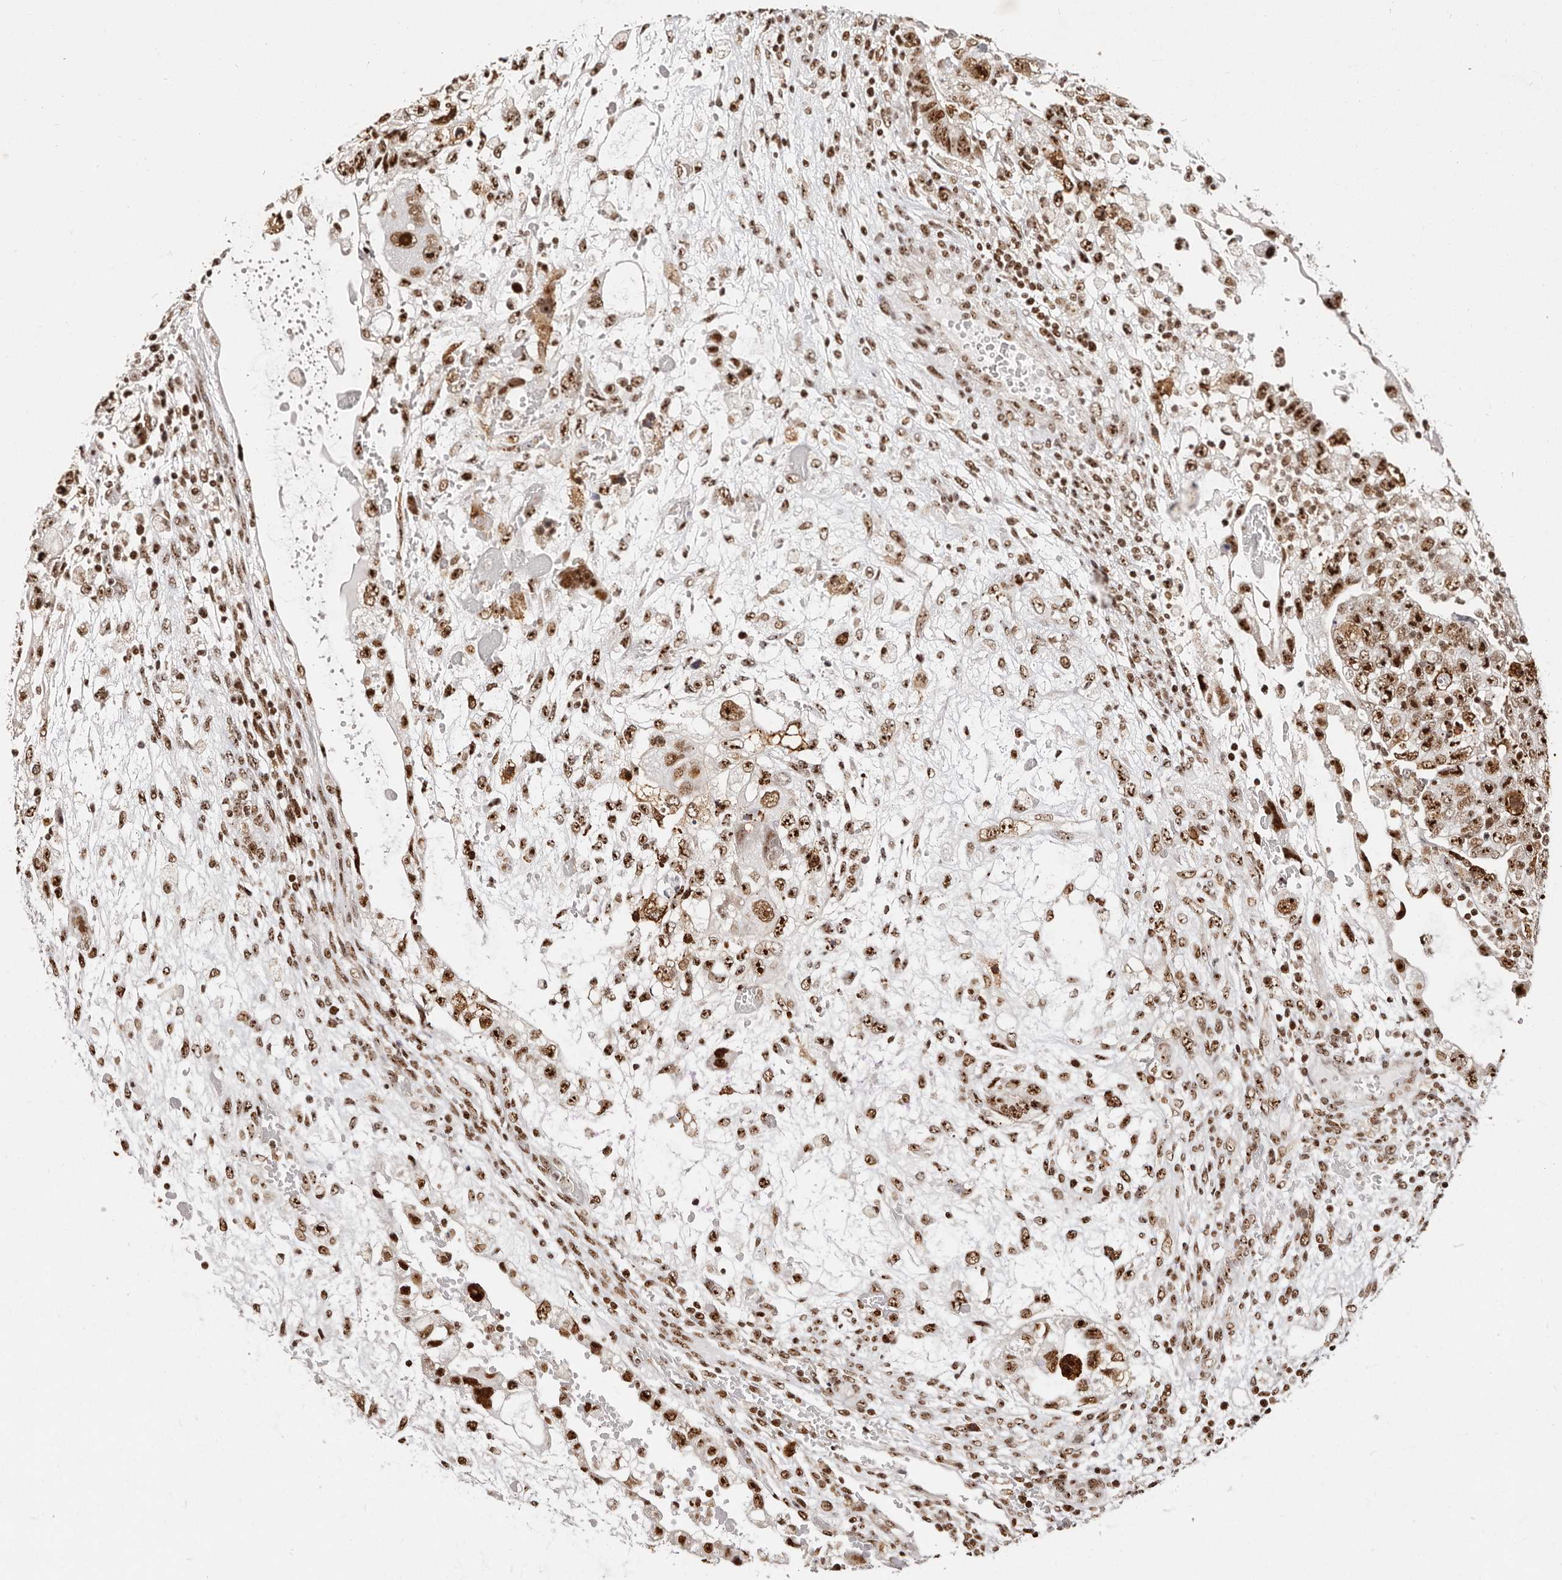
{"staining": {"intensity": "strong", "quantity": ">75%", "location": "nuclear"}, "tissue": "testis cancer", "cell_type": "Tumor cells", "image_type": "cancer", "snomed": [{"axis": "morphology", "description": "Carcinoma, Embryonal, NOS"}, {"axis": "topography", "description": "Testis"}], "caption": "Protein staining of embryonal carcinoma (testis) tissue exhibits strong nuclear positivity in about >75% of tumor cells.", "gene": "IQGAP3", "patient": {"sex": "male", "age": 36}}